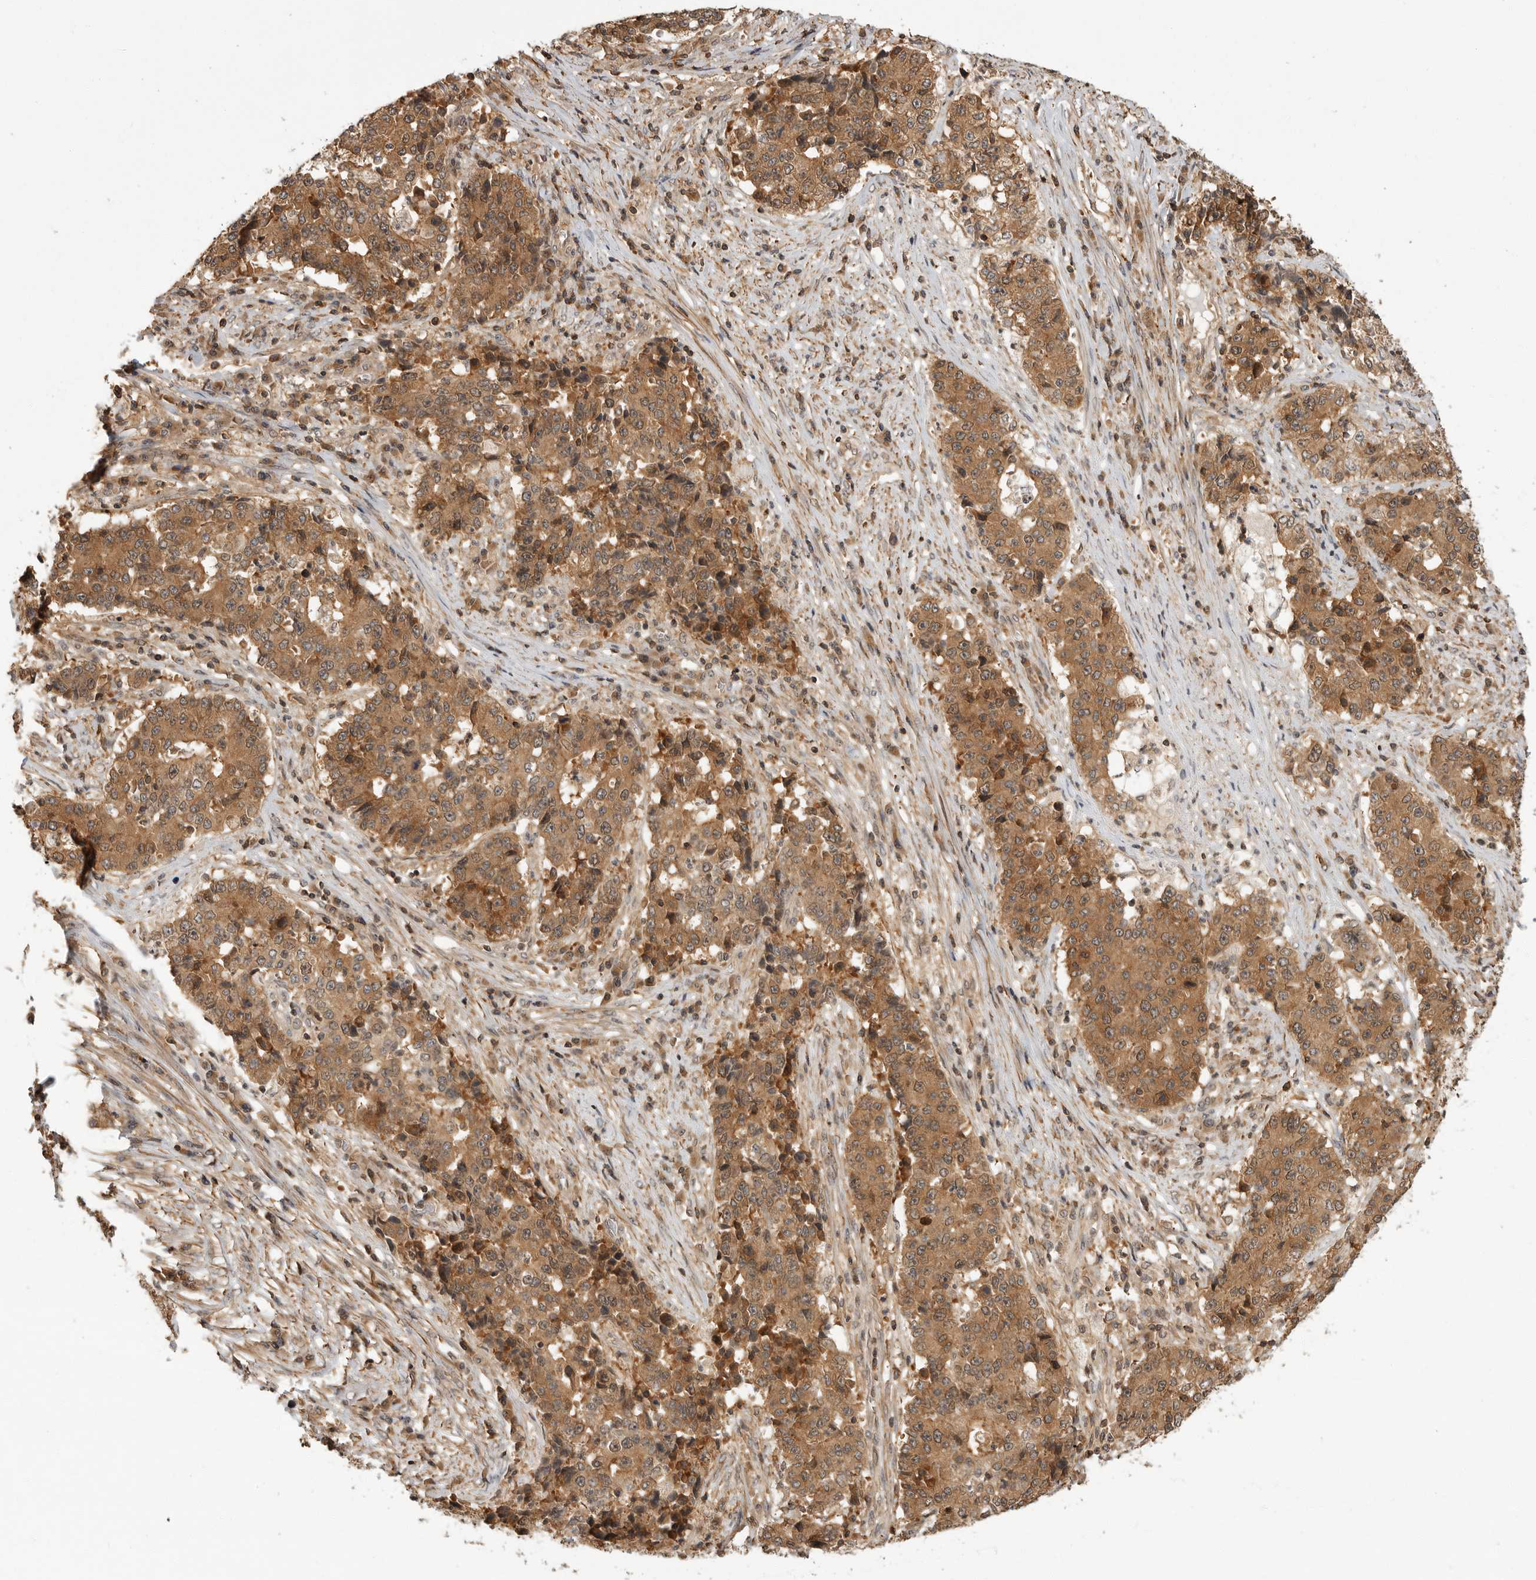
{"staining": {"intensity": "moderate", "quantity": ">75%", "location": "cytoplasmic/membranous,nuclear"}, "tissue": "stomach cancer", "cell_type": "Tumor cells", "image_type": "cancer", "snomed": [{"axis": "morphology", "description": "Adenocarcinoma, NOS"}, {"axis": "topography", "description": "Stomach"}], "caption": "IHC (DAB) staining of human stomach cancer displays moderate cytoplasmic/membranous and nuclear protein positivity in about >75% of tumor cells.", "gene": "ERN1", "patient": {"sex": "male", "age": 59}}